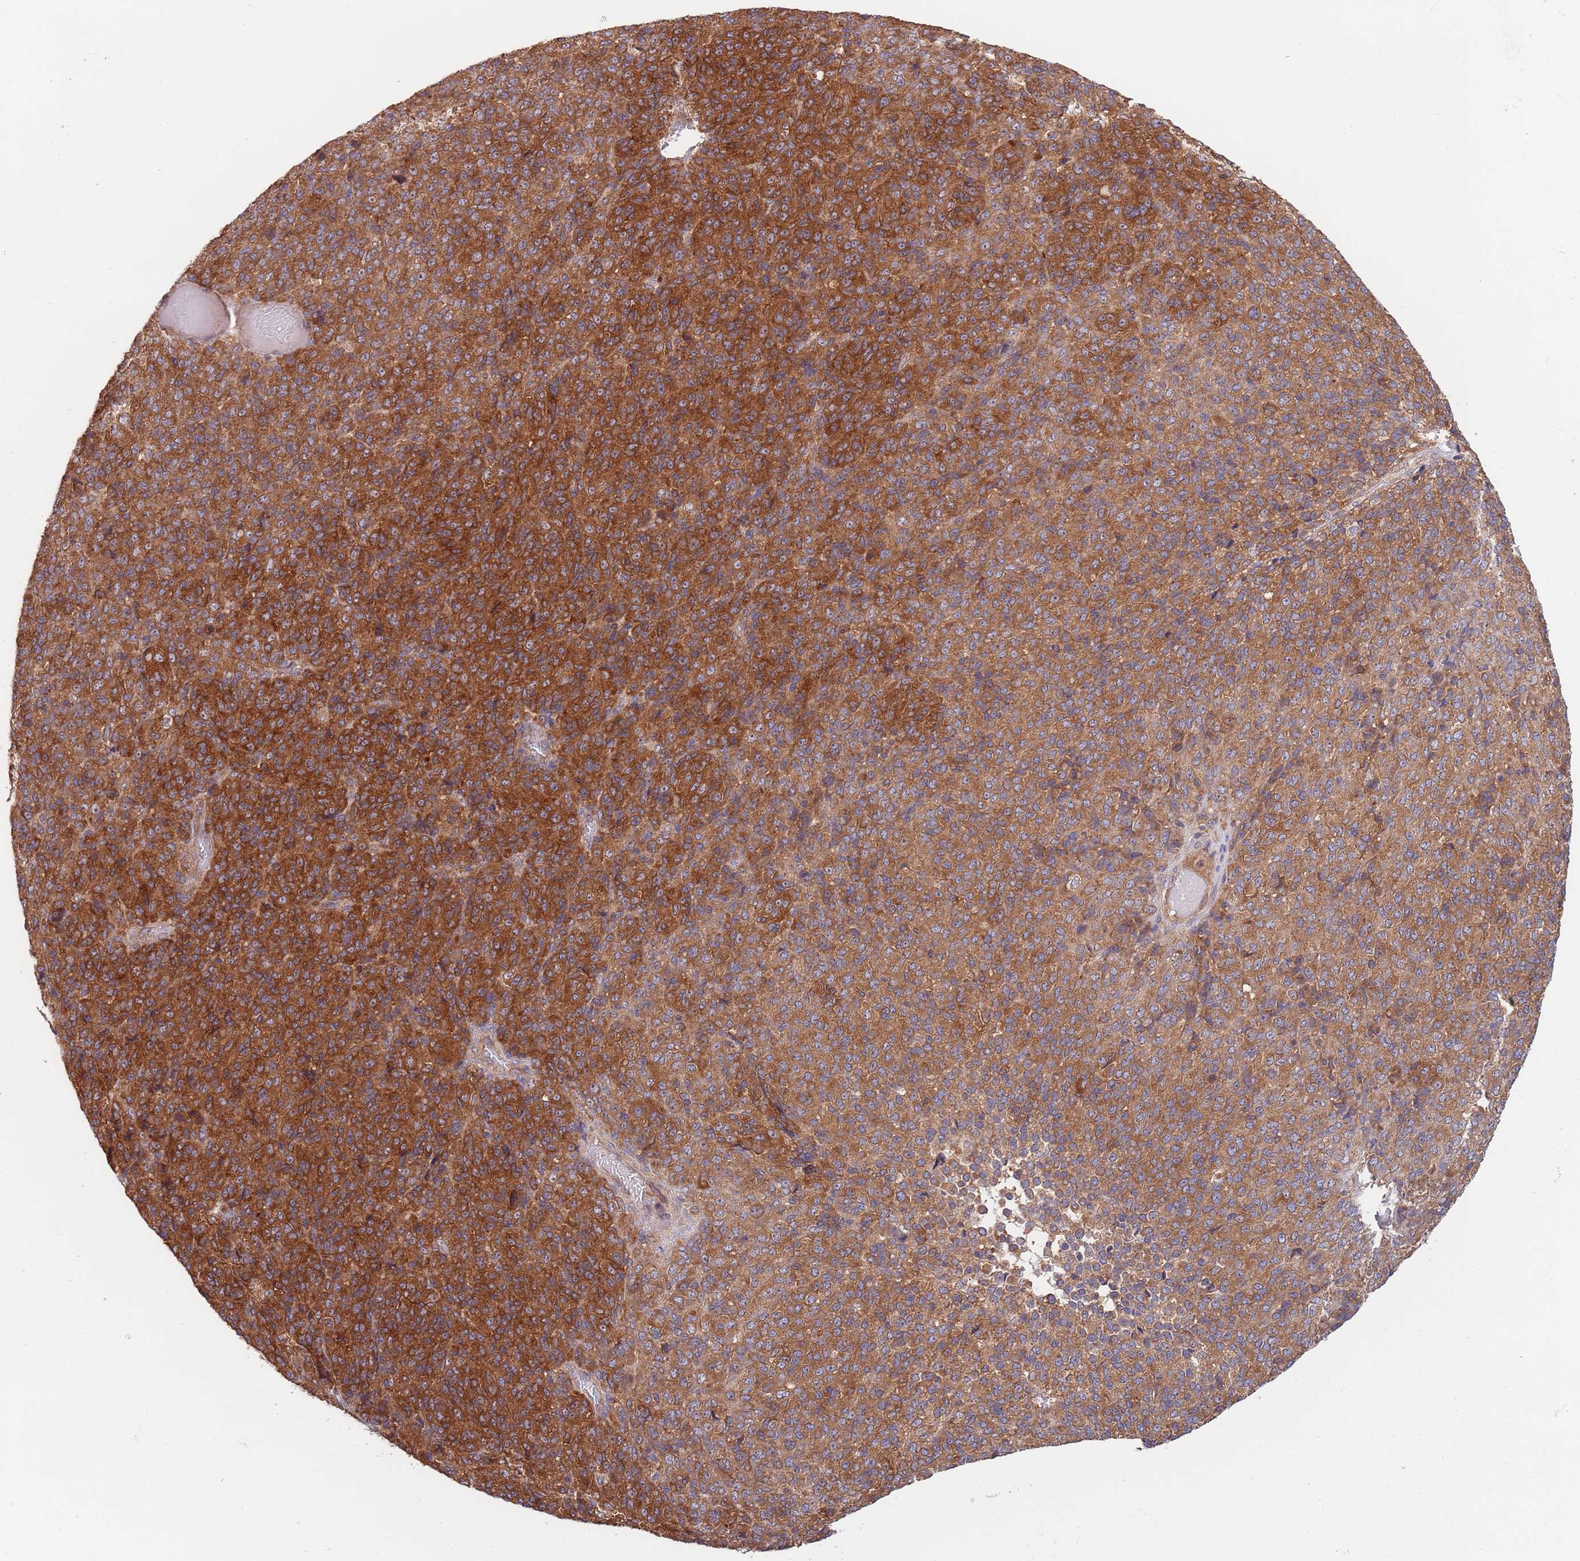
{"staining": {"intensity": "strong", "quantity": ">75%", "location": "cytoplasmic/membranous"}, "tissue": "melanoma", "cell_type": "Tumor cells", "image_type": "cancer", "snomed": [{"axis": "morphology", "description": "Malignant melanoma, Metastatic site"}, {"axis": "topography", "description": "Brain"}], "caption": "Malignant melanoma (metastatic site) tissue displays strong cytoplasmic/membranous positivity in approximately >75% of tumor cells, visualized by immunohistochemistry.", "gene": "EIF3F", "patient": {"sex": "female", "age": 56}}